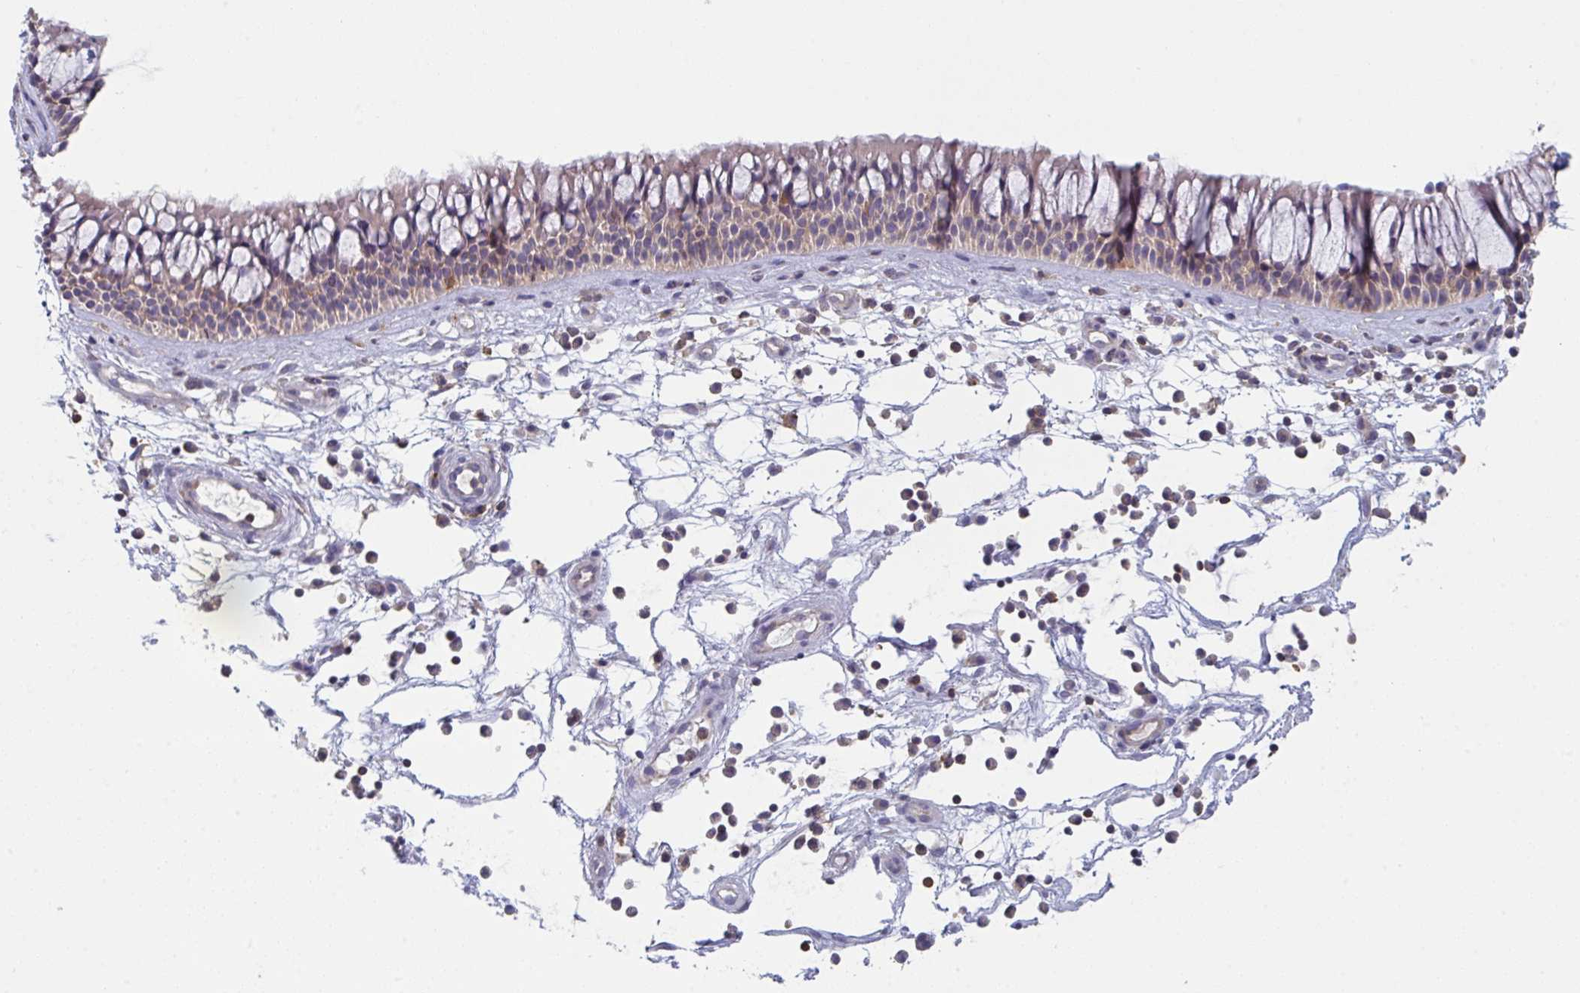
{"staining": {"intensity": "weak", "quantity": "25%-75%", "location": "cytoplasmic/membranous"}, "tissue": "nasopharynx", "cell_type": "Respiratory epithelial cells", "image_type": "normal", "snomed": [{"axis": "morphology", "description": "Normal tissue, NOS"}, {"axis": "topography", "description": "Nasopharynx"}], "caption": "Brown immunohistochemical staining in normal human nasopharynx displays weak cytoplasmic/membranous staining in approximately 25%-75% of respiratory epithelial cells. Using DAB (brown) and hematoxylin (blue) stains, captured at high magnification using brightfield microscopy.", "gene": "DISP2", "patient": {"sex": "male", "age": 56}}